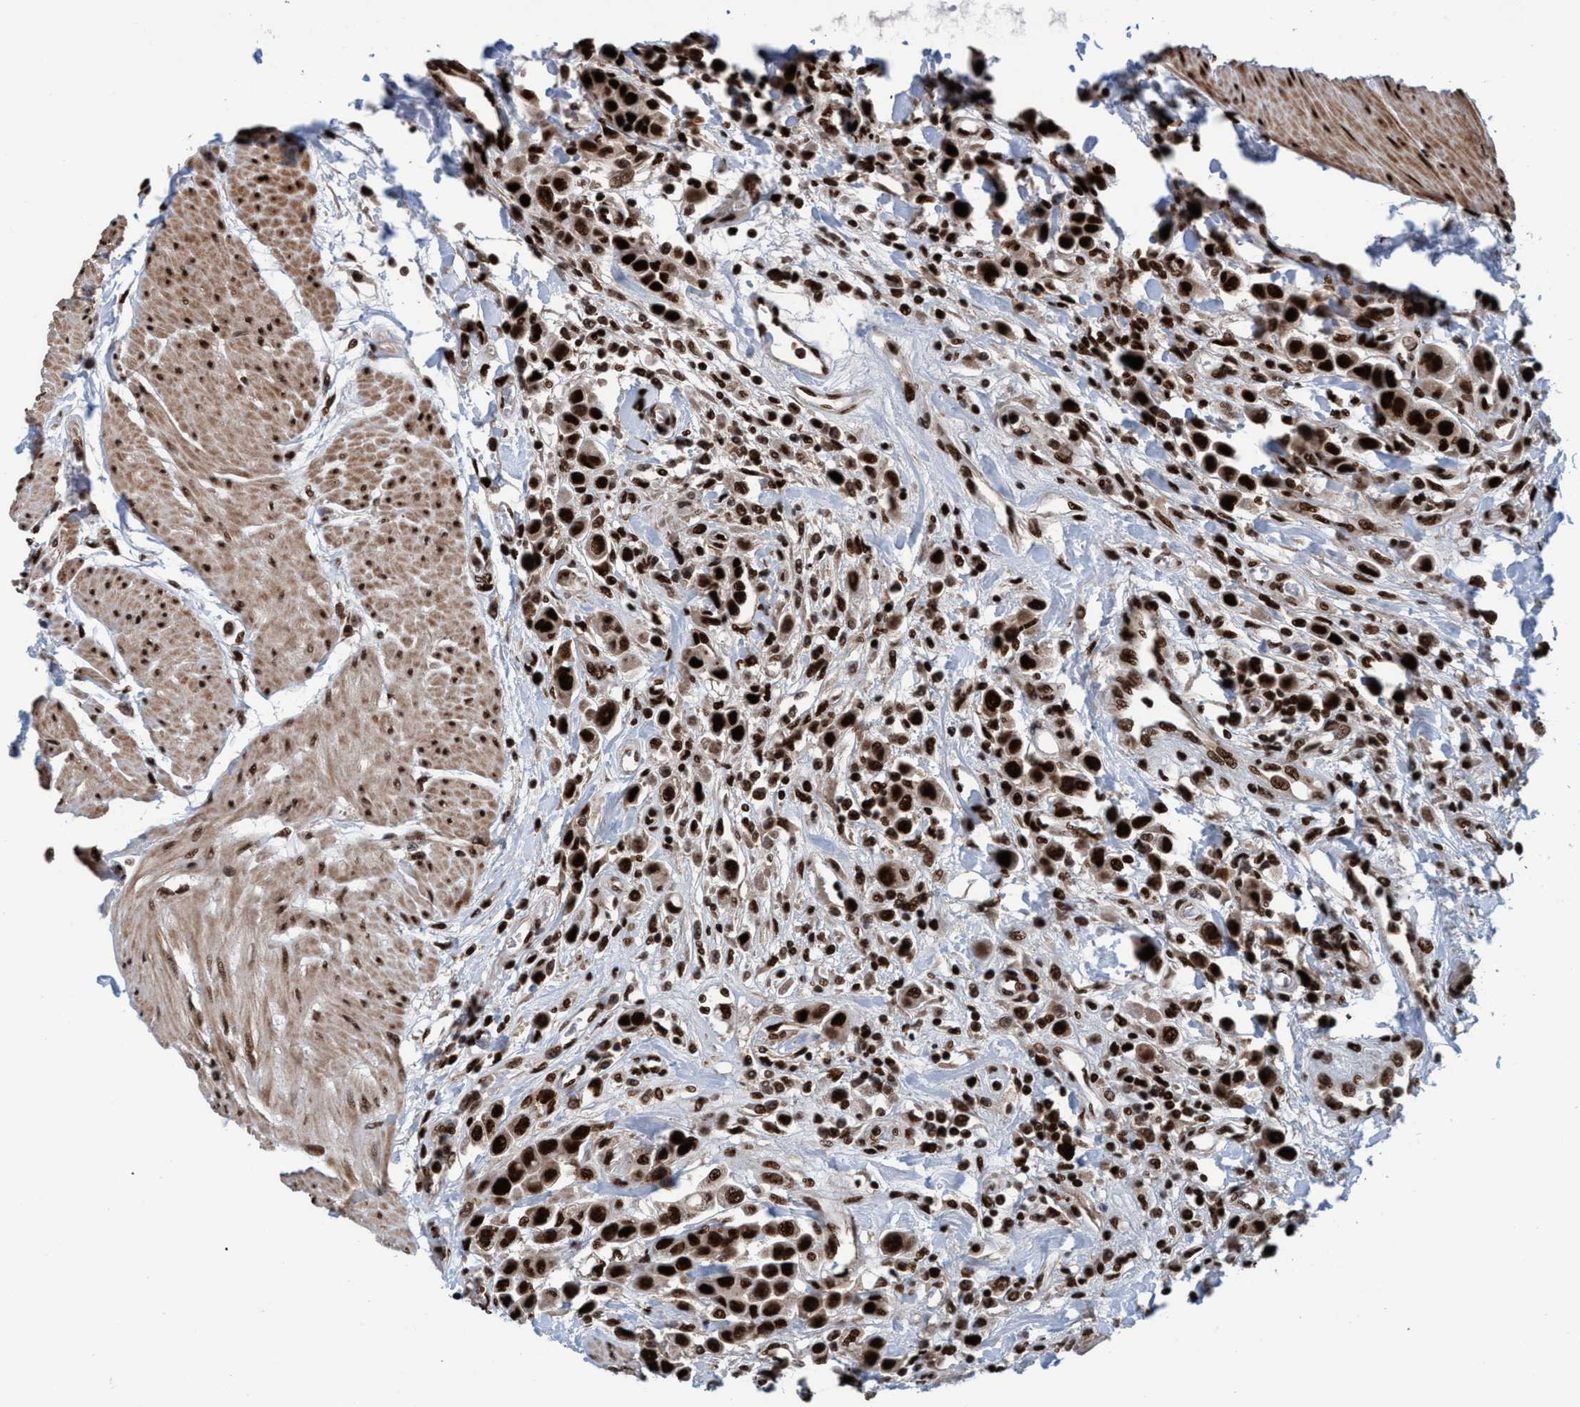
{"staining": {"intensity": "strong", "quantity": ">75%", "location": "cytoplasmic/membranous,nuclear"}, "tissue": "urothelial cancer", "cell_type": "Tumor cells", "image_type": "cancer", "snomed": [{"axis": "morphology", "description": "Urothelial carcinoma, High grade"}, {"axis": "topography", "description": "Urinary bladder"}], "caption": "This is a photomicrograph of immunohistochemistry (IHC) staining of urothelial cancer, which shows strong positivity in the cytoplasmic/membranous and nuclear of tumor cells.", "gene": "TOPBP1", "patient": {"sex": "male", "age": 50}}